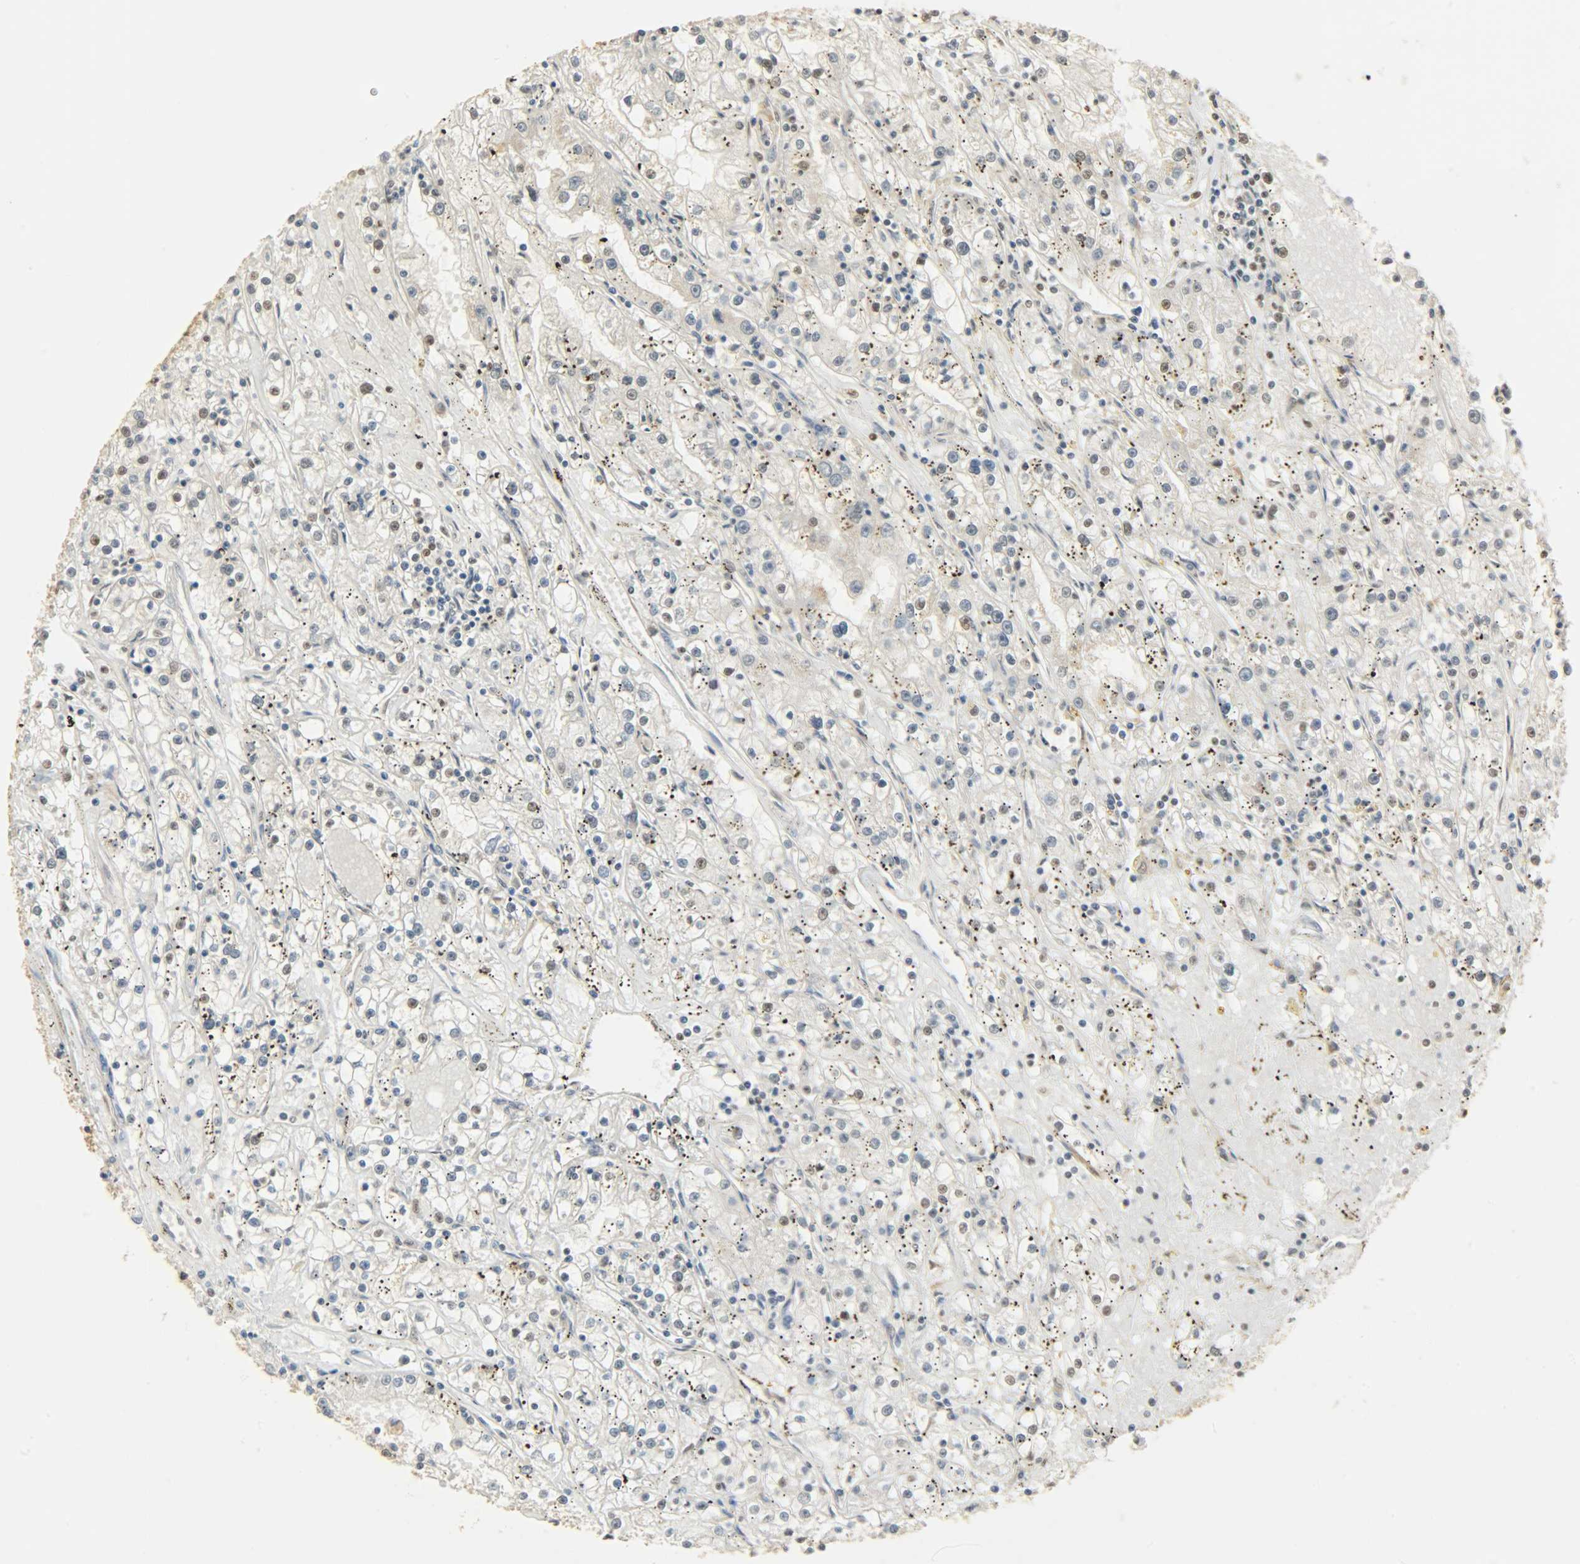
{"staining": {"intensity": "weak", "quantity": "<25%", "location": "nuclear"}, "tissue": "renal cancer", "cell_type": "Tumor cells", "image_type": "cancer", "snomed": [{"axis": "morphology", "description": "Adenocarcinoma, NOS"}, {"axis": "topography", "description": "Kidney"}], "caption": "Renal cancer stained for a protein using immunohistochemistry exhibits no staining tumor cells.", "gene": "NGFR", "patient": {"sex": "male", "age": 56}}